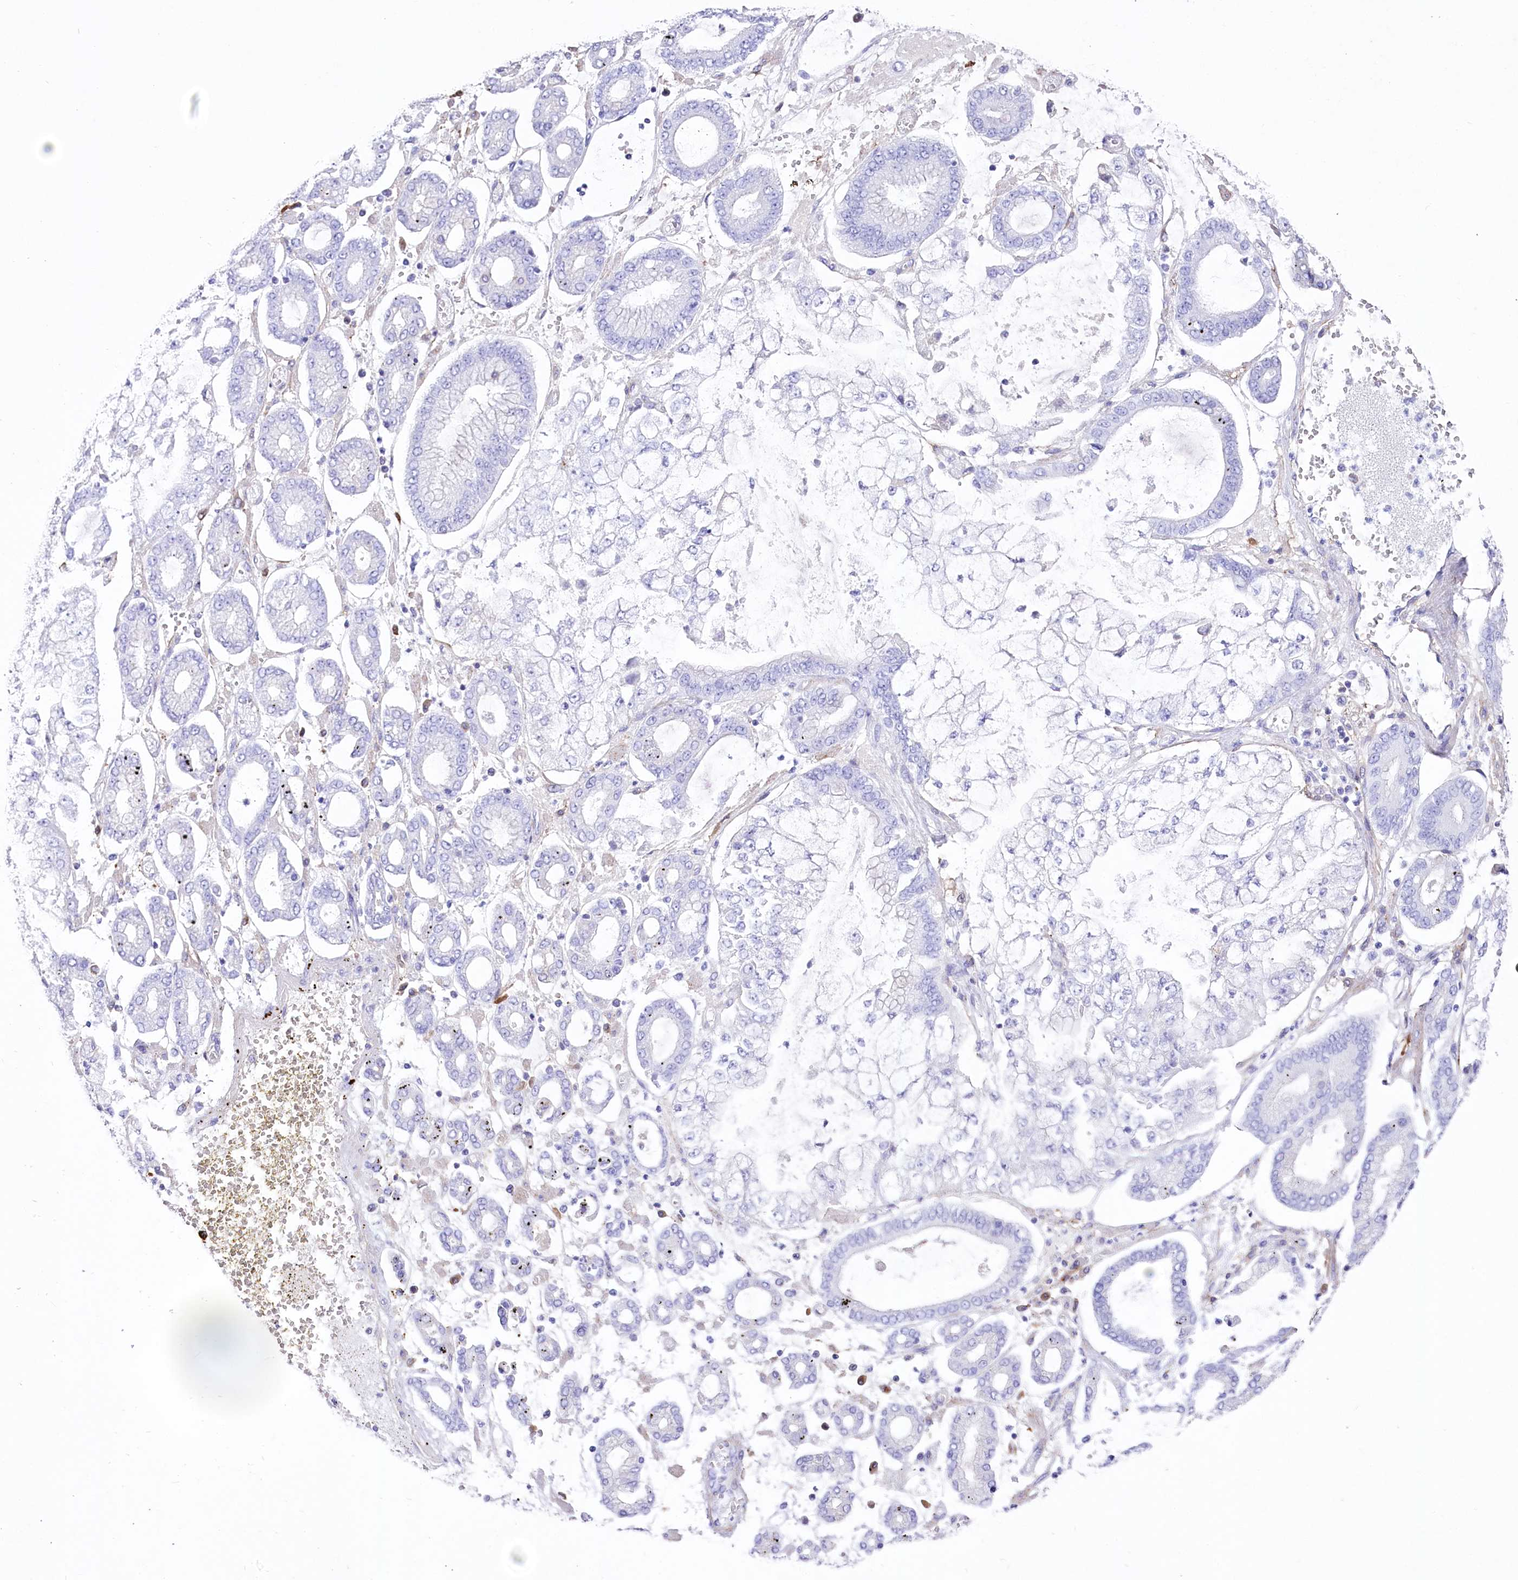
{"staining": {"intensity": "negative", "quantity": "none", "location": "none"}, "tissue": "stomach cancer", "cell_type": "Tumor cells", "image_type": "cancer", "snomed": [{"axis": "morphology", "description": "Adenocarcinoma, NOS"}, {"axis": "topography", "description": "Stomach"}], "caption": "Immunohistochemistry histopathology image of stomach cancer (adenocarcinoma) stained for a protein (brown), which displays no positivity in tumor cells. (Stains: DAB (3,3'-diaminobenzidine) immunohistochemistry (IHC) with hematoxylin counter stain, Microscopy: brightfield microscopy at high magnification).", "gene": "DNAJC19", "patient": {"sex": "male", "age": 76}}